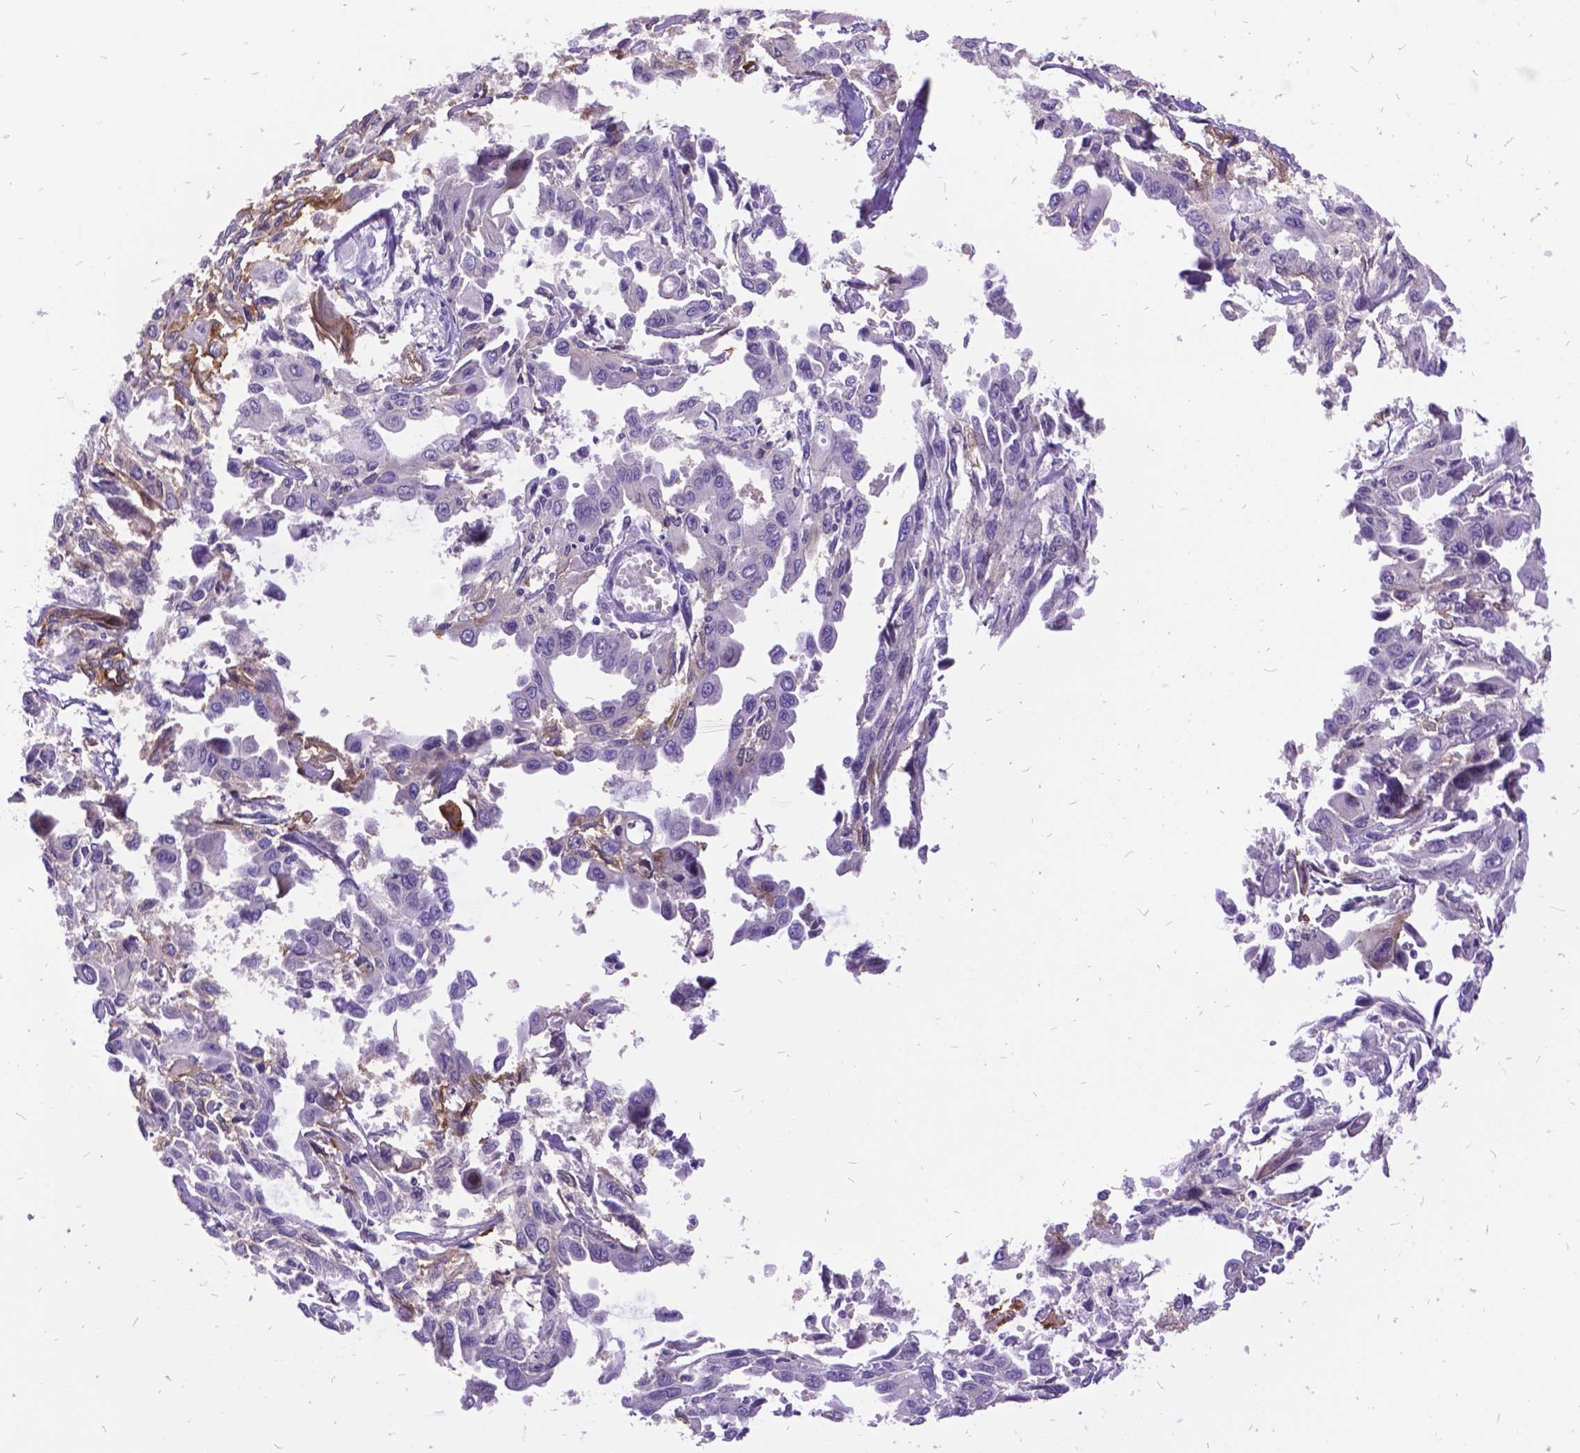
{"staining": {"intensity": "negative", "quantity": "none", "location": "none"}, "tissue": "pancreatic cancer", "cell_type": "Tumor cells", "image_type": "cancer", "snomed": [{"axis": "morphology", "description": "Adenocarcinoma, NOS"}, {"axis": "topography", "description": "Pancreas"}], "caption": "Immunohistochemistry image of pancreatic cancer stained for a protein (brown), which demonstrates no staining in tumor cells.", "gene": "ITGB6", "patient": {"sex": "female", "age": 55}}